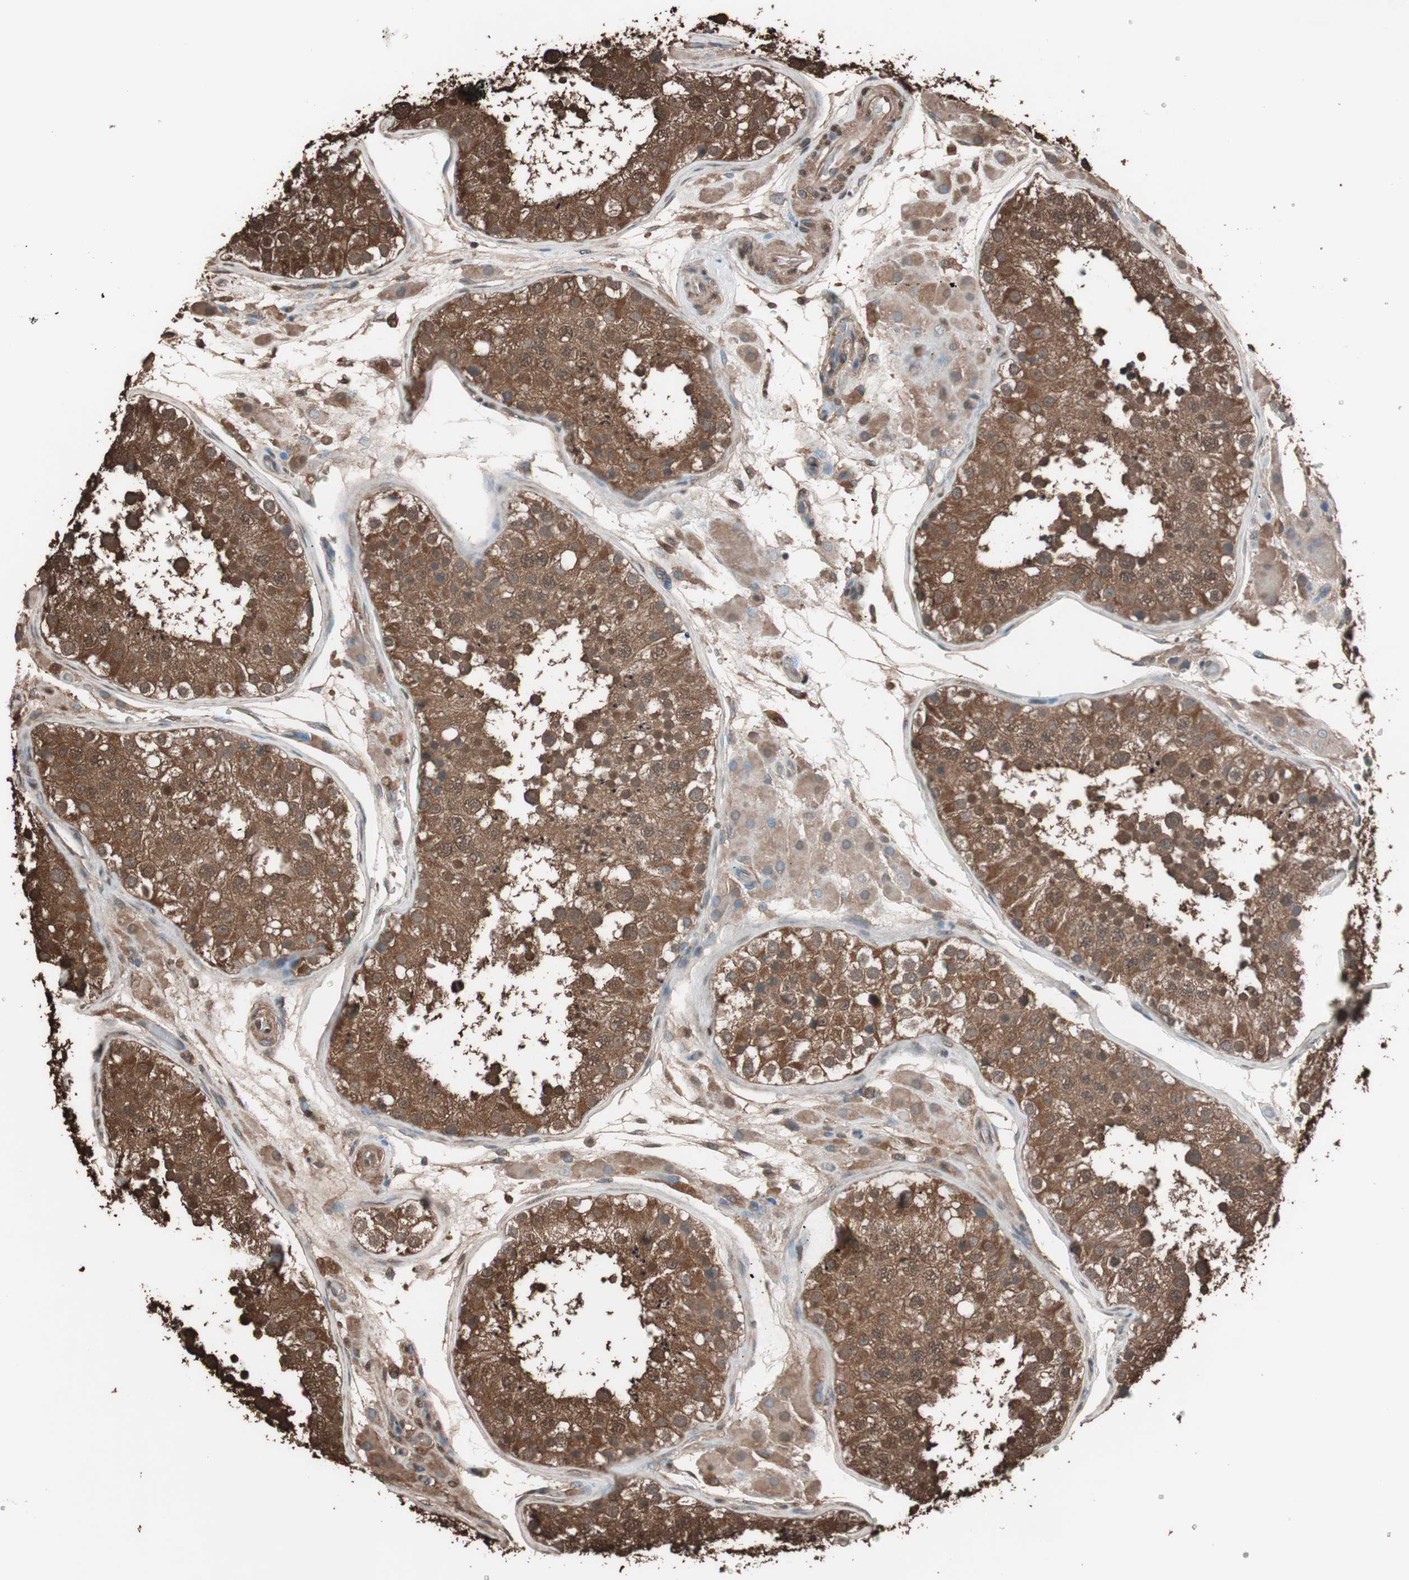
{"staining": {"intensity": "strong", "quantity": ">75%", "location": "cytoplasmic/membranous,nuclear"}, "tissue": "testis", "cell_type": "Cells in seminiferous ducts", "image_type": "normal", "snomed": [{"axis": "morphology", "description": "Normal tissue, NOS"}, {"axis": "topography", "description": "Testis"}], "caption": "This is an image of immunohistochemistry (IHC) staining of unremarkable testis, which shows strong expression in the cytoplasmic/membranous,nuclear of cells in seminiferous ducts.", "gene": "CALM2", "patient": {"sex": "male", "age": 26}}